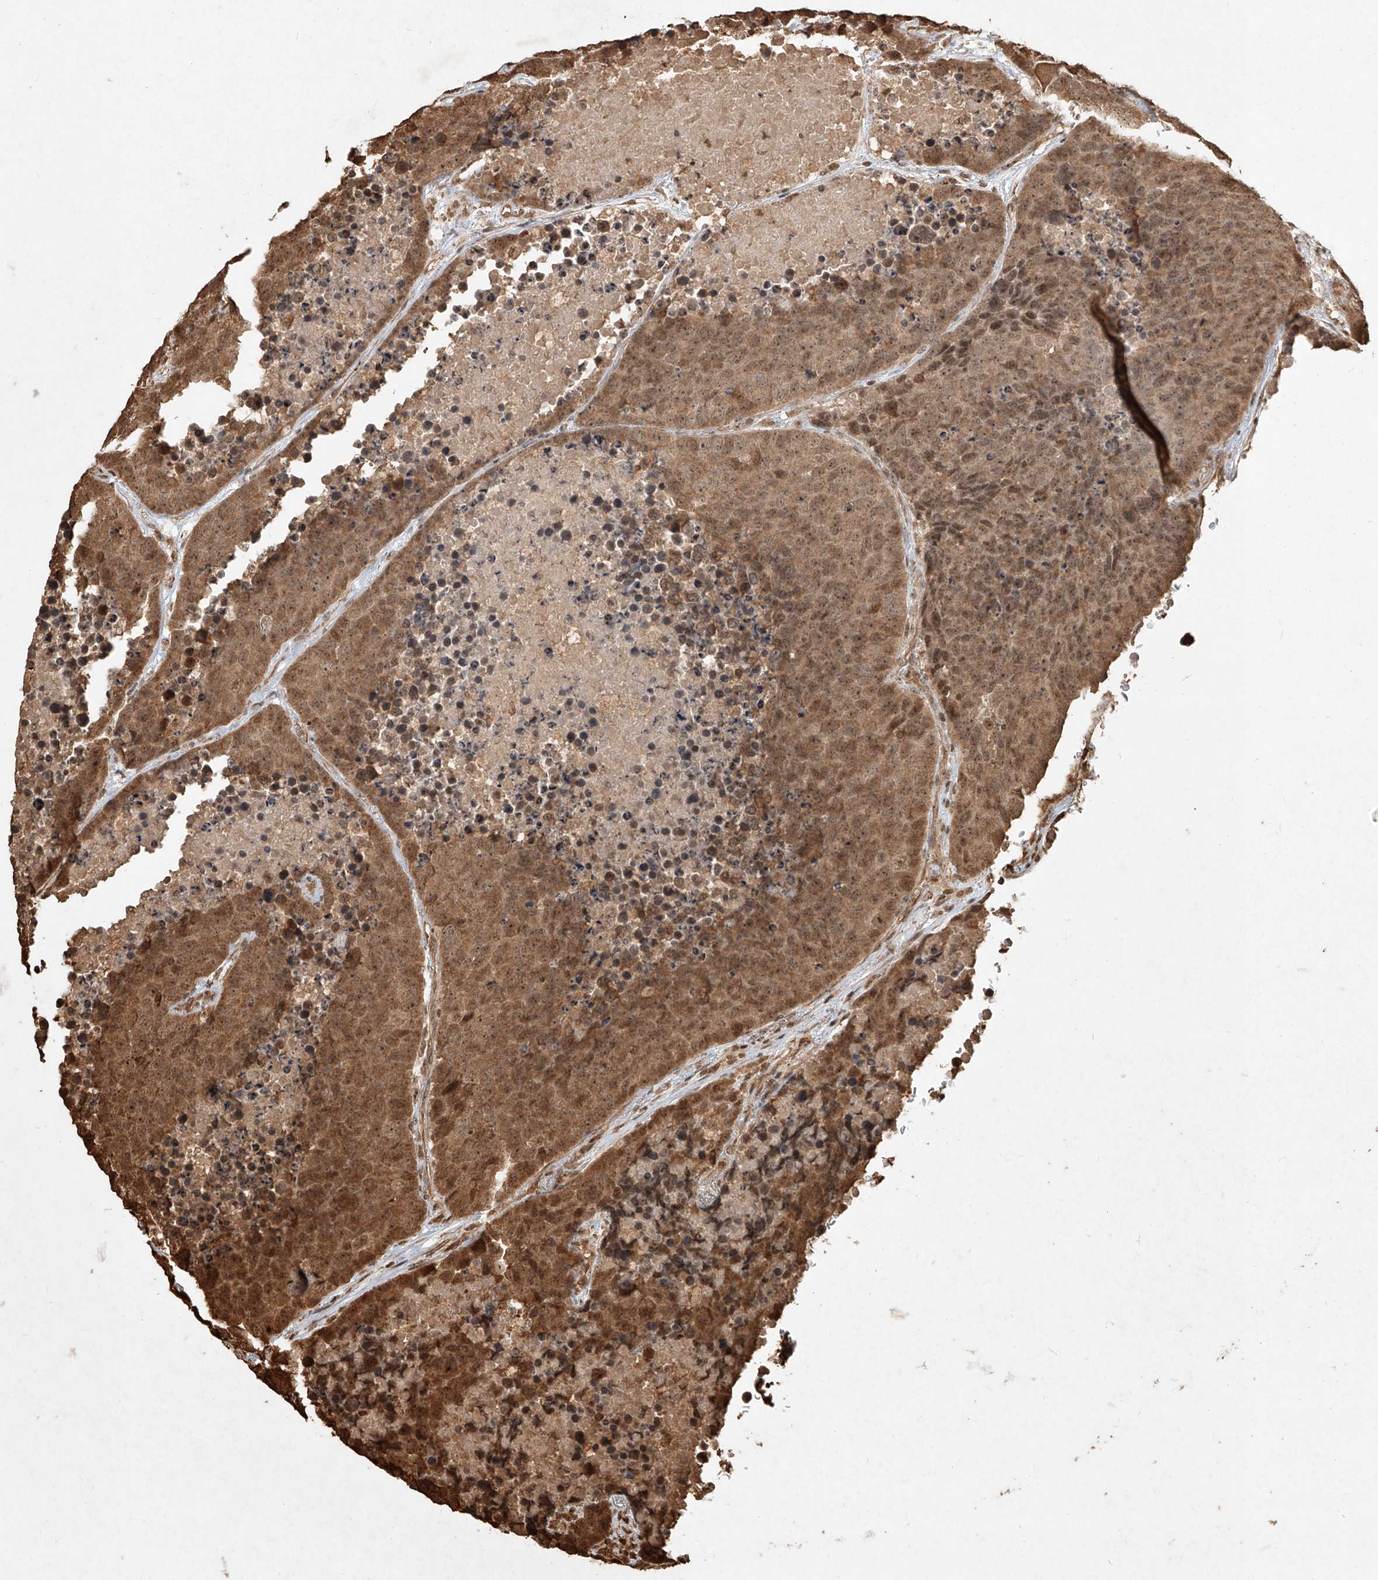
{"staining": {"intensity": "moderate", "quantity": ">75%", "location": "cytoplasmic/membranous,nuclear"}, "tissue": "carcinoid", "cell_type": "Tumor cells", "image_type": "cancer", "snomed": [{"axis": "morphology", "description": "Carcinoid, malignant, NOS"}, {"axis": "topography", "description": "Lung"}], "caption": "Tumor cells demonstrate medium levels of moderate cytoplasmic/membranous and nuclear expression in approximately >75% of cells in carcinoid. The protein is stained brown, and the nuclei are stained in blue (DAB (3,3'-diaminobenzidine) IHC with brightfield microscopy, high magnification).", "gene": "UBE2K", "patient": {"sex": "male", "age": 60}}